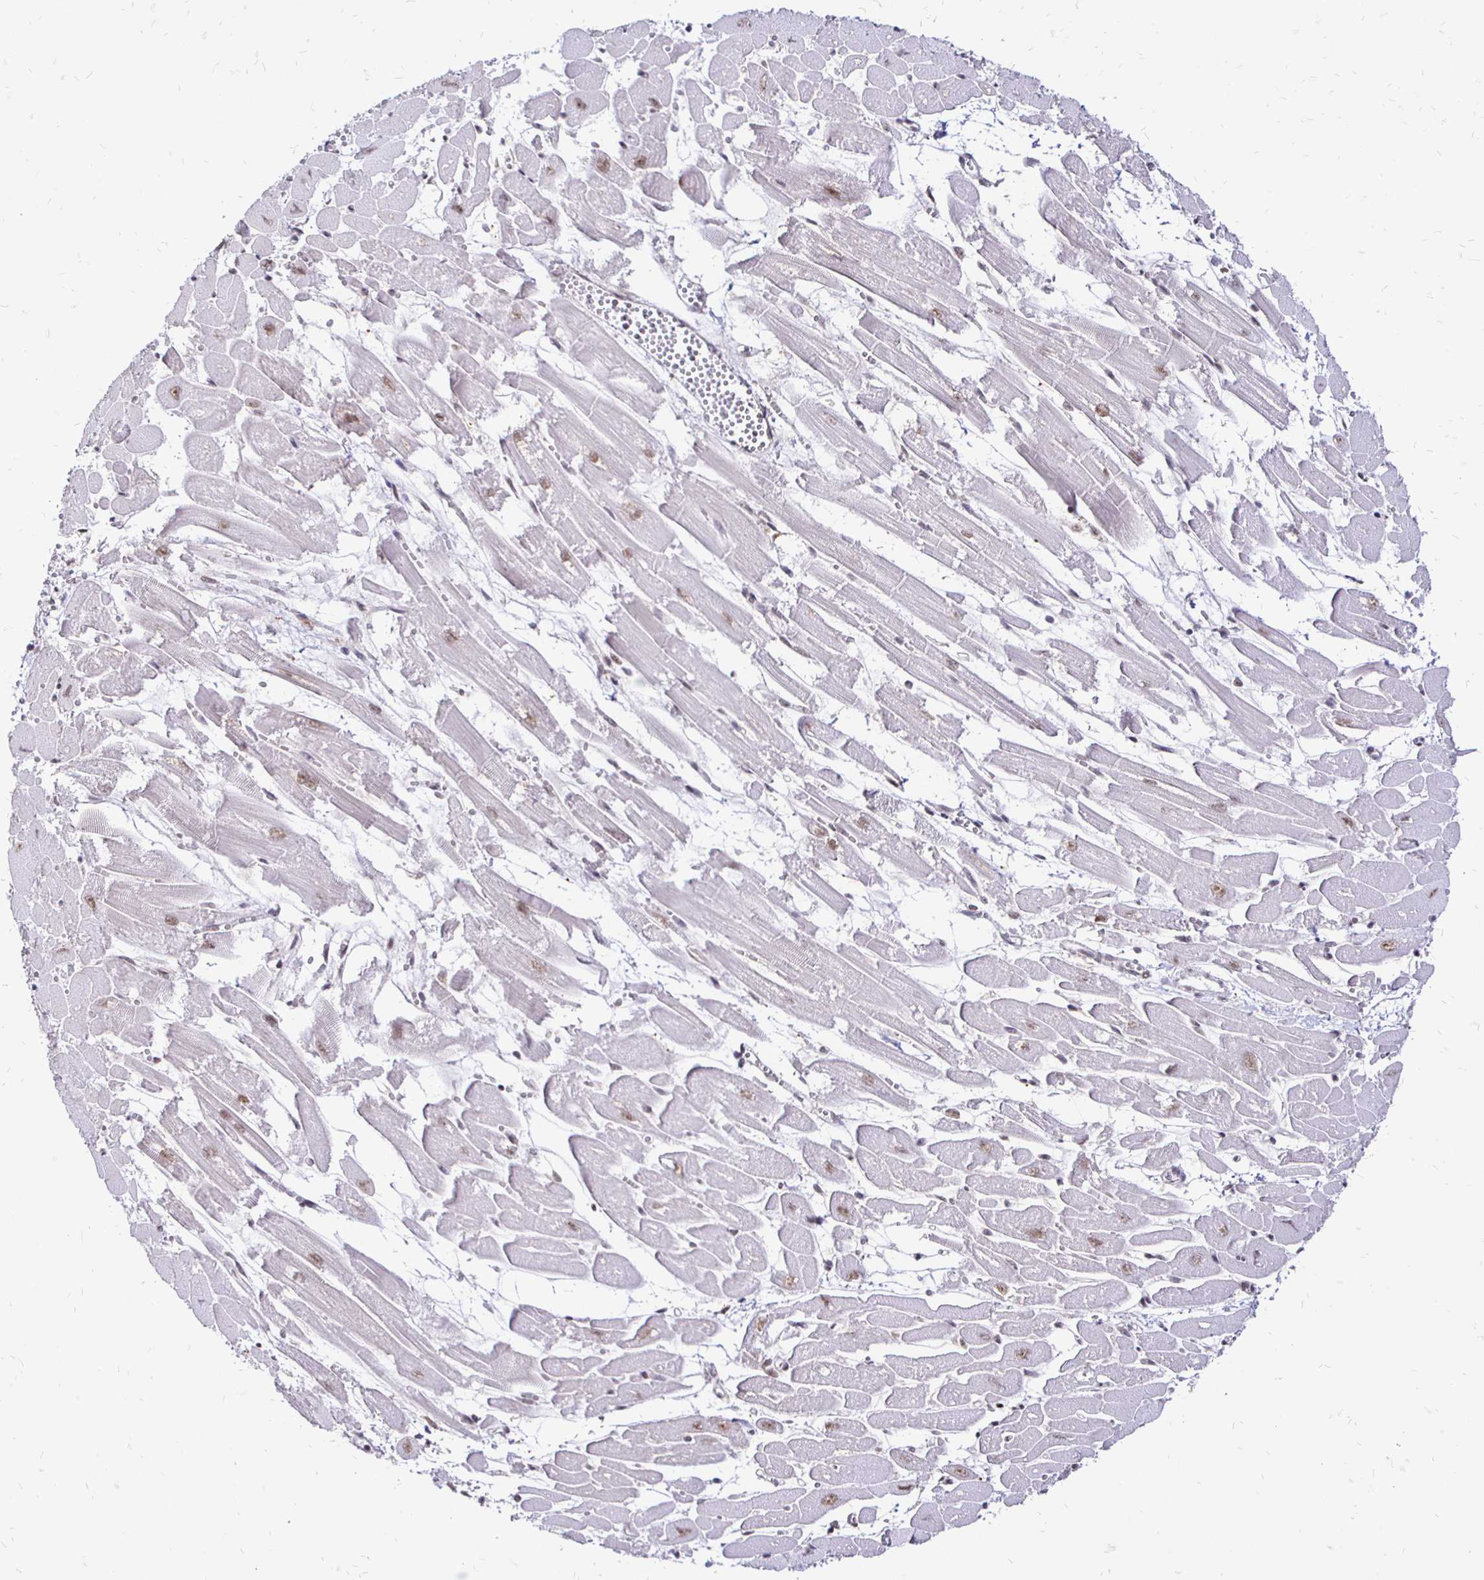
{"staining": {"intensity": "moderate", "quantity": "25%-75%", "location": "nuclear"}, "tissue": "heart muscle", "cell_type": "Cardiomyocytes", "image_type": "normal", "snomed": [{"axis": "morphology", "description": "Normal tissue, NOS"}, {"axis": "topography", "description": "Heart"}], "caption": "Immunohistochemical staining of unremarkable heart muscle shows moderate nuclear protein positivity in about 25%-75% of cardiomyocytes.", "gene": "SIN3A", "patient": {"sex": "female", "age": 52}}